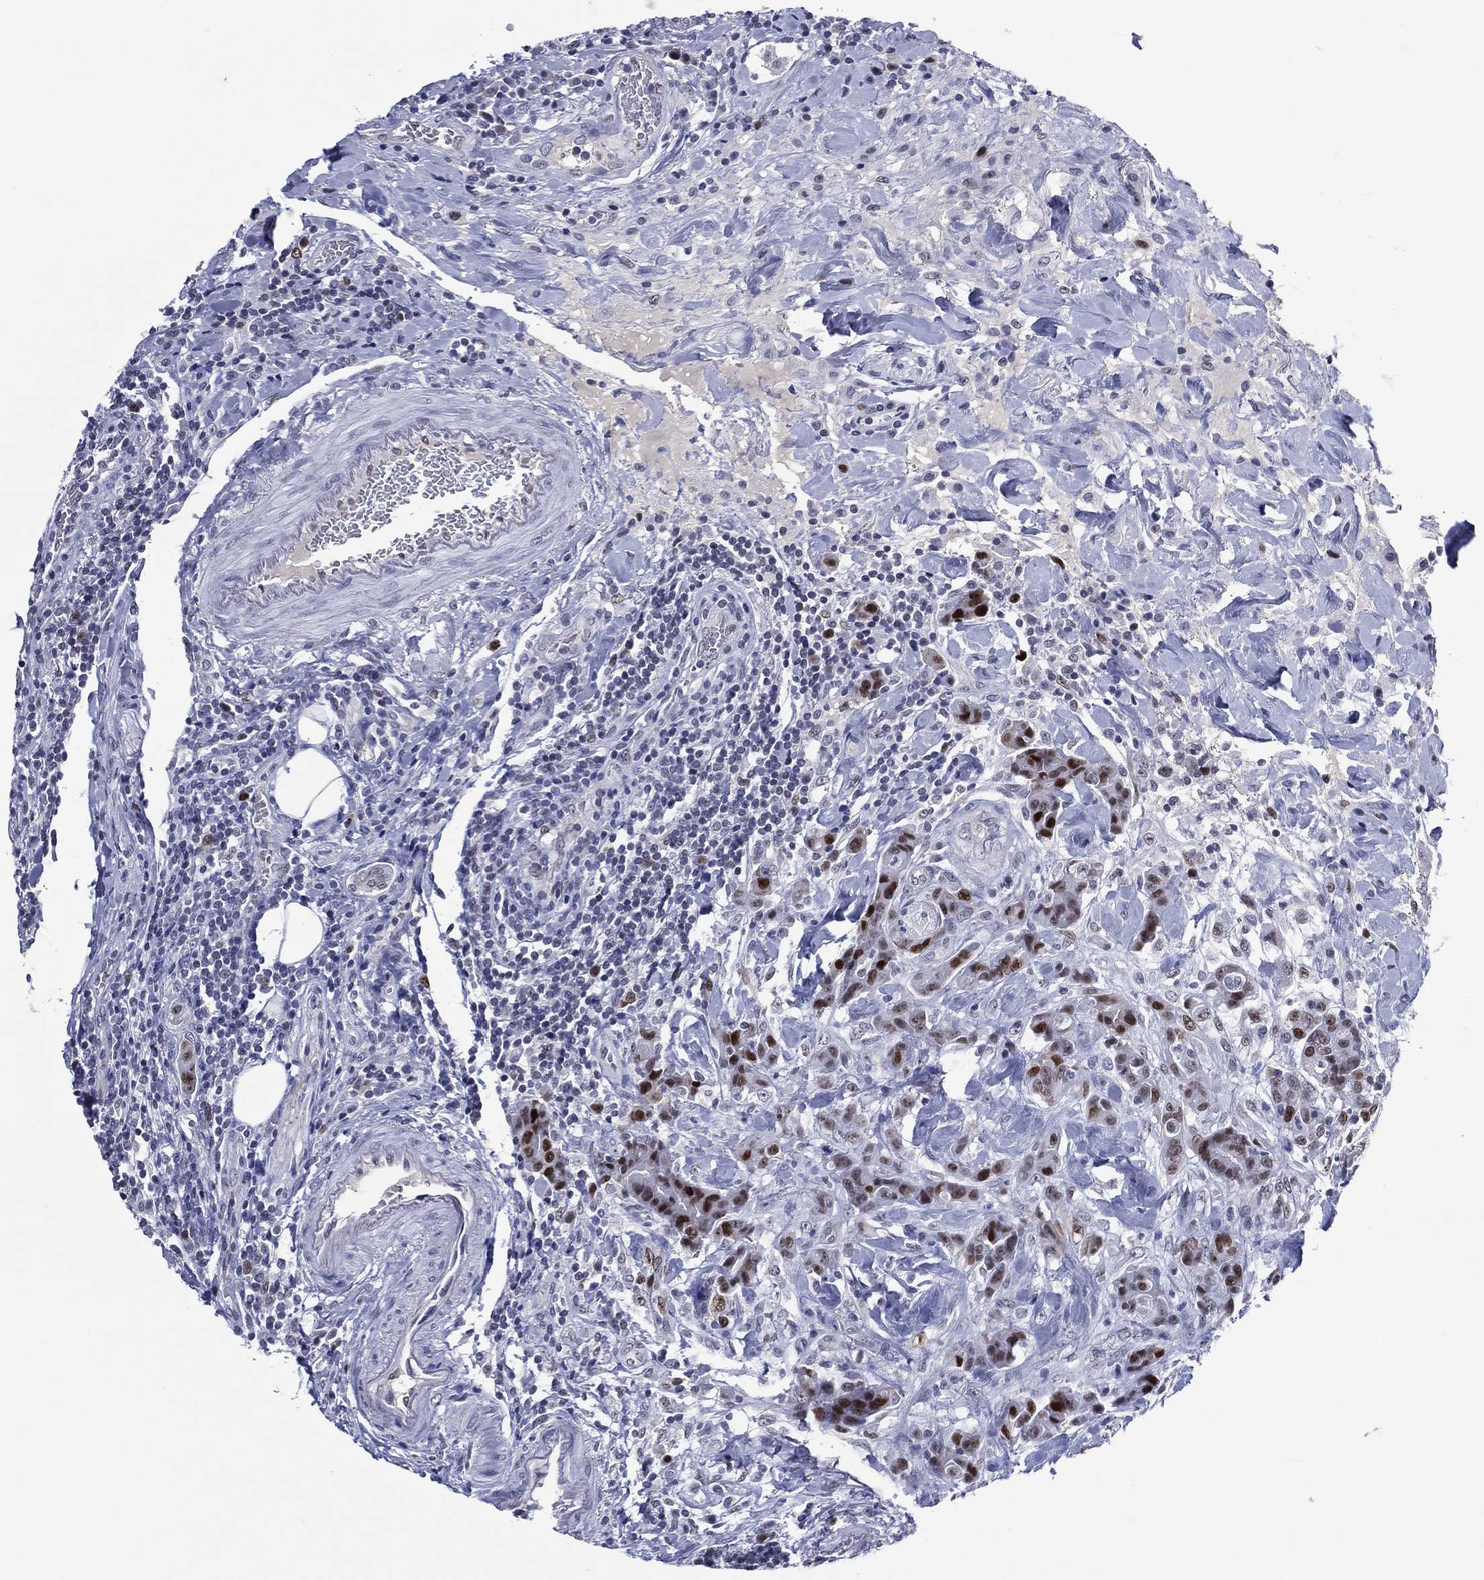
{"staining": {"intensity": "strong", "quantity": "<25%", "location": "nuclear"}, "tissue": "colorectal cancer", "cell_type": "Tumor cells", "image_type": "cancer", "snomed": [{"axis": "morphology", "description": "Adenocarcinoma, NOS"}, {"axis": "topography", "description": "Colon"}], "caption": "Immunohistochemical staining of colorectal adenocarcinoma shows medium levels of strong nuclear protein positivity in about <25% of tumor cells.", "gene": "GATA6", "patient": {"sex": "female", "age": 69}}